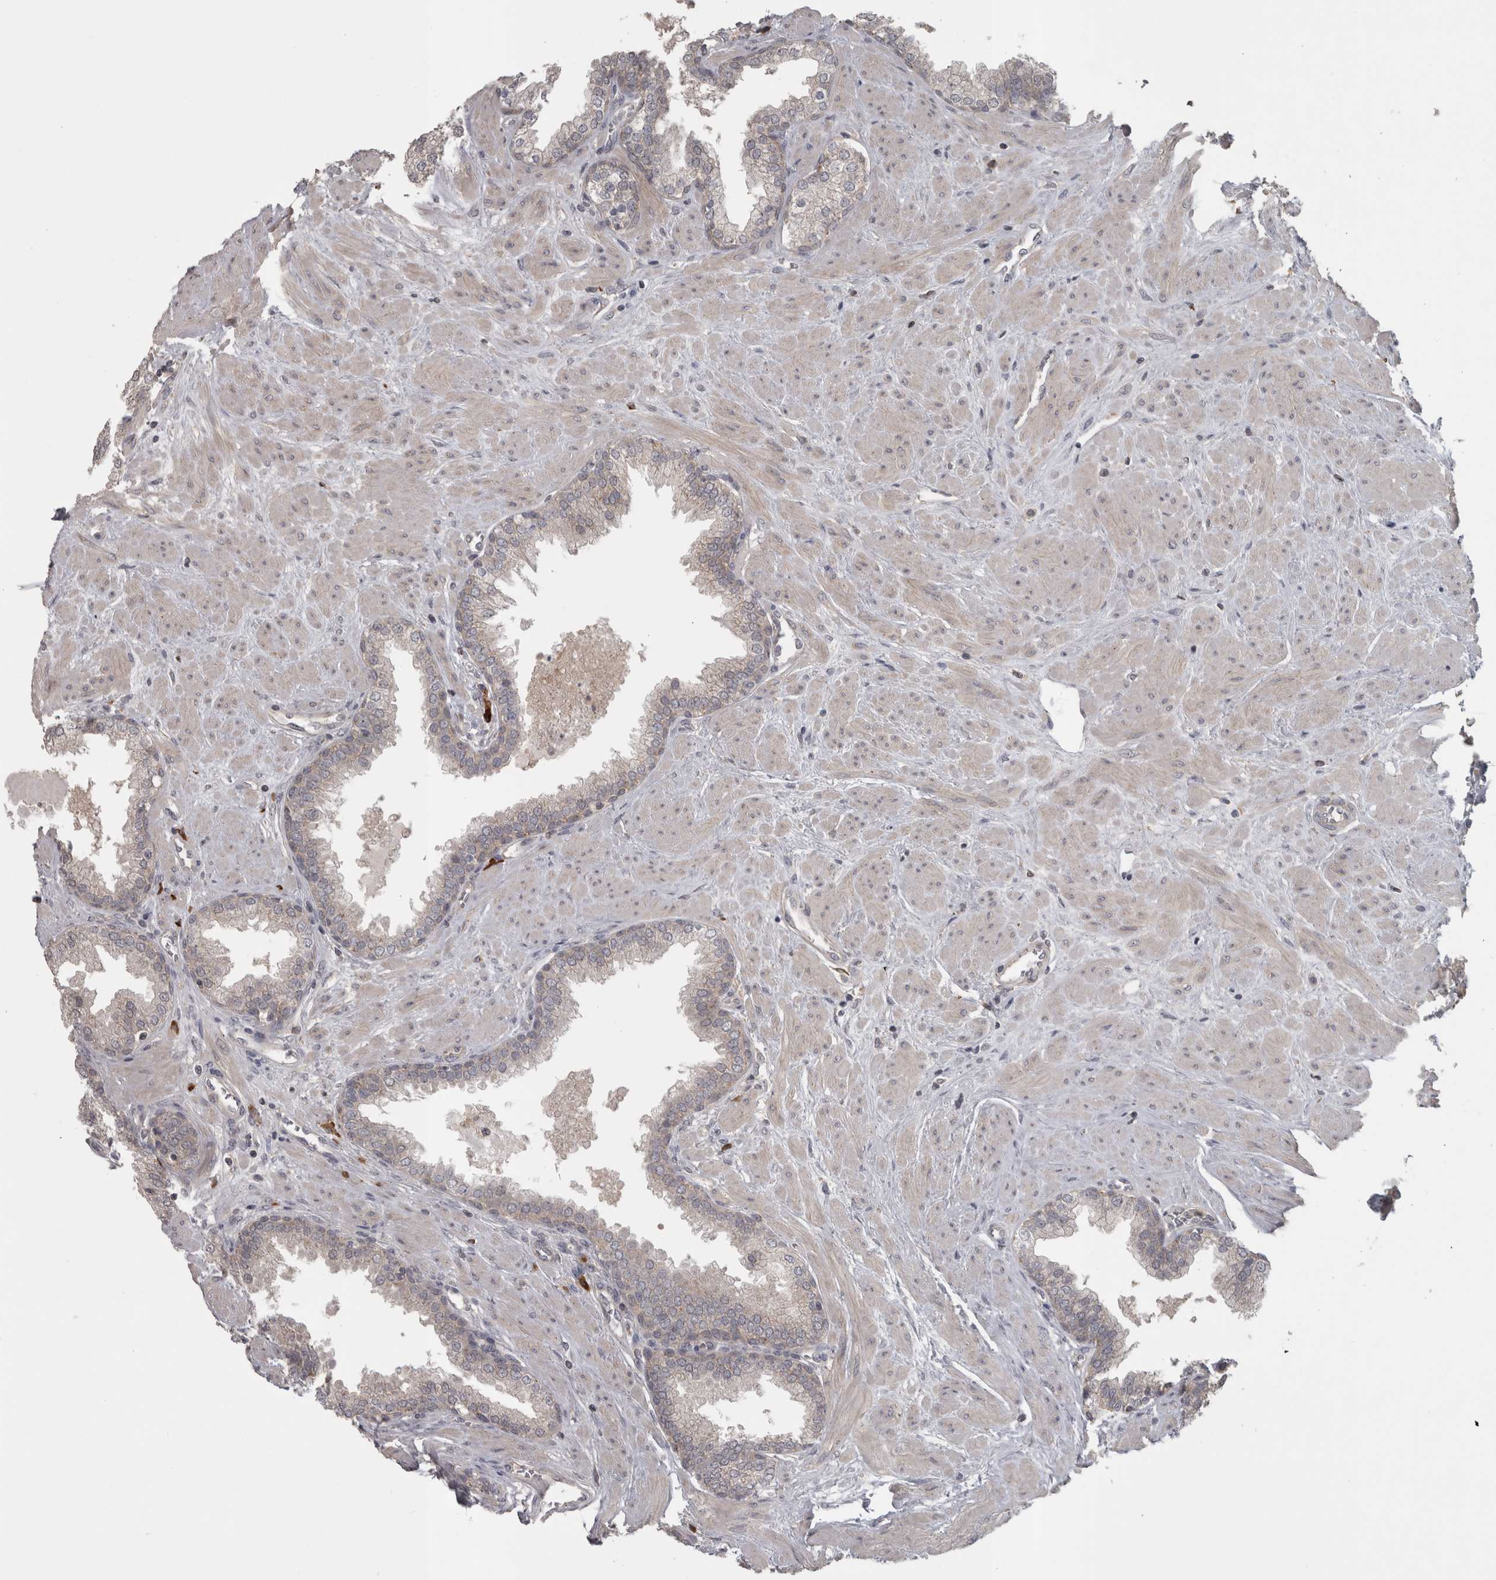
{"staining": {"intensity": "negative", "quantity": "none", "location": "none"}, "tissue": "prostate", "cell_type": "Glandular cells", "image_type": "normal", "snomed": [{"axis": "morphology", "description": "Normal tissue, NOS"}, {"axis": "topography", "description": "Prostate"}], "caption": "The image exhibits no staining of glandular cells in unremarkable prostate.", "gene": "SLCO5A1", "patient": {"sex": "male", "age": 51}}